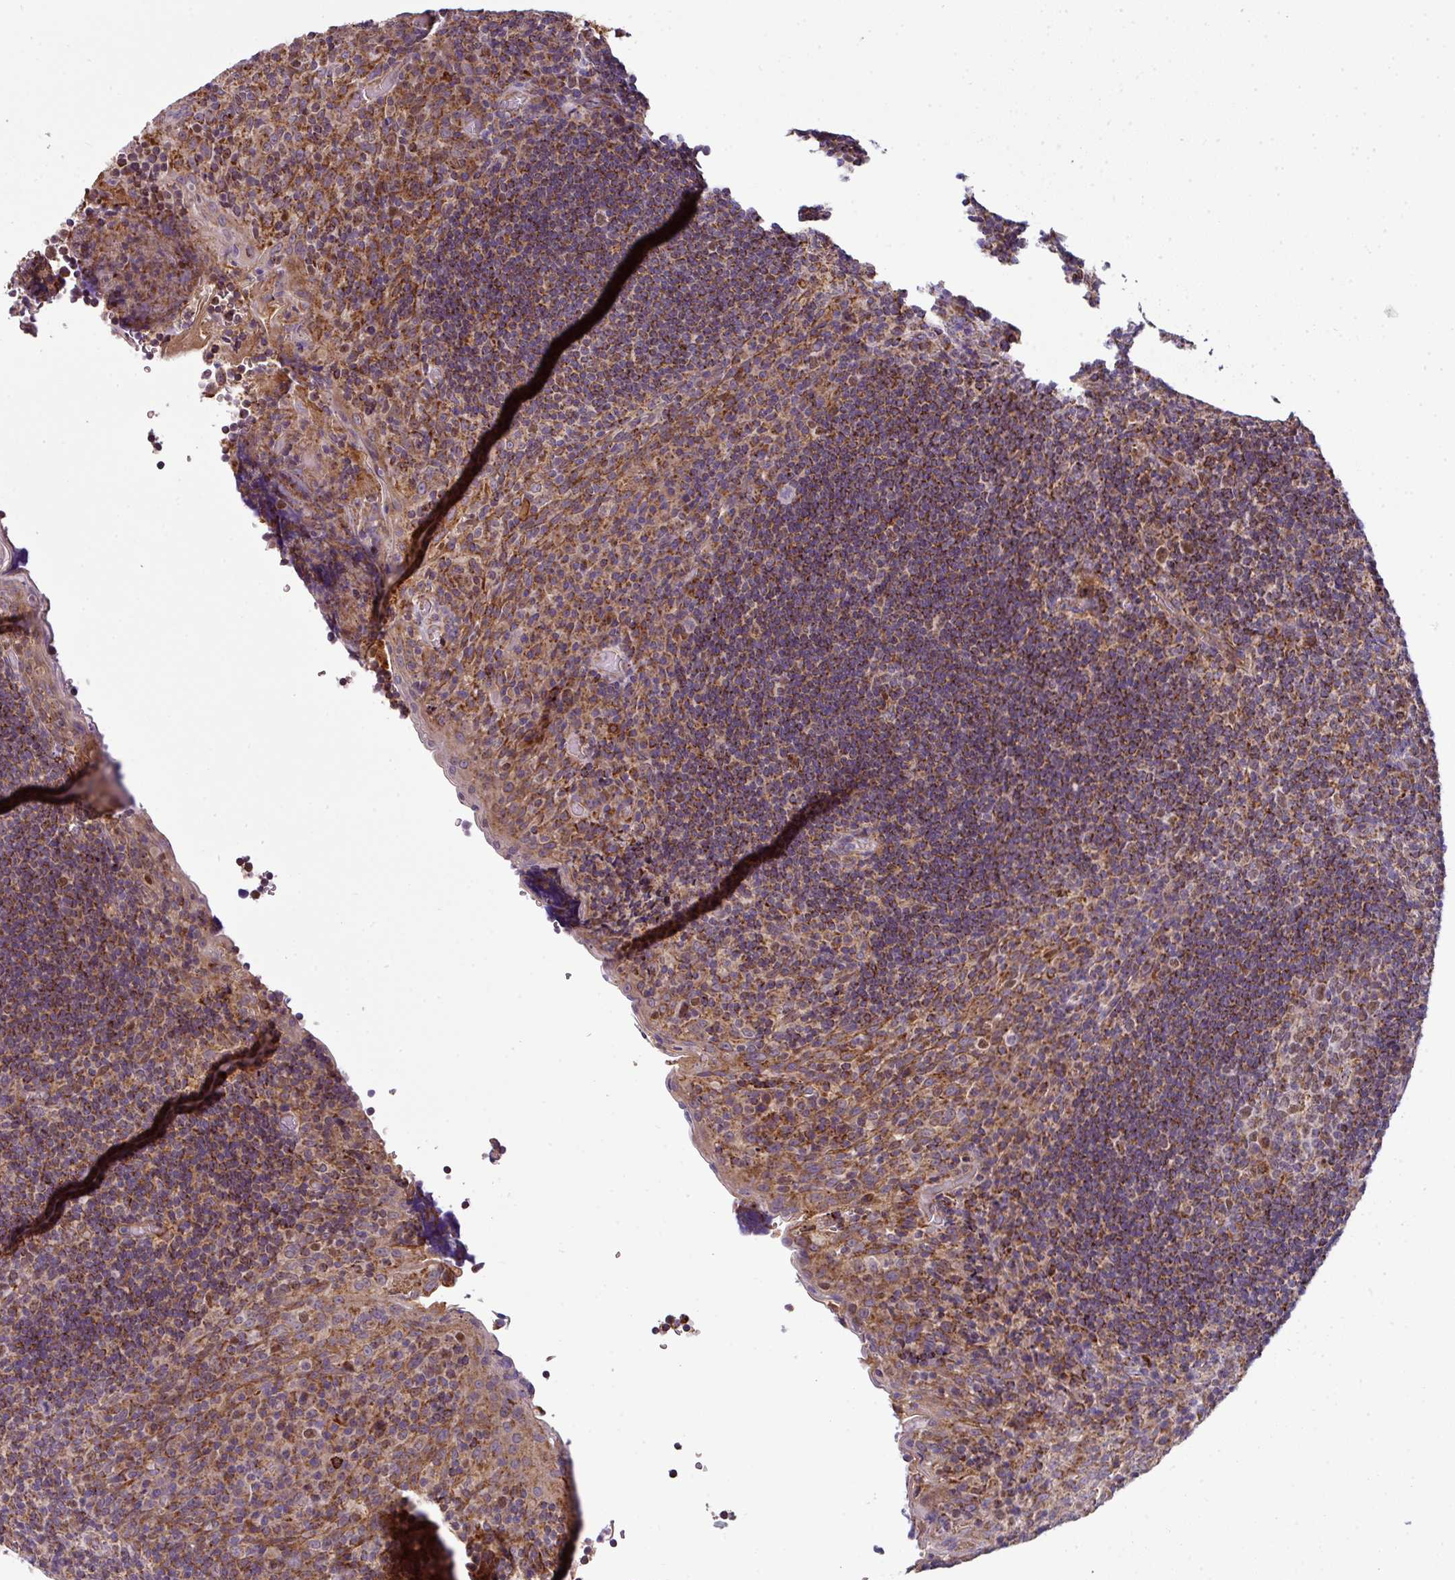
{"staining": {"intensity": "moderate", "quantity": "25%-75%", "location": "nuclear"}, "tissue": "tonsil", "cell_type": "Germinal center cells", "image_type": "normal", "snomed": [{"axis": "morphology", "description": "Normal tissue, NOS"}, {"axis": "topography", "description": "Tonsil"}], "caption": "A brown stain highlights moderate nuclear expression of a protein in germinal center cells of unremarkable tonsil. (Stains: DAB in brown, nuclei in blue, Microscopy: brightfield microscopy at high magnification).", "gene": "PRELID3B", "patient": {"sex": "male", "age": 17}}